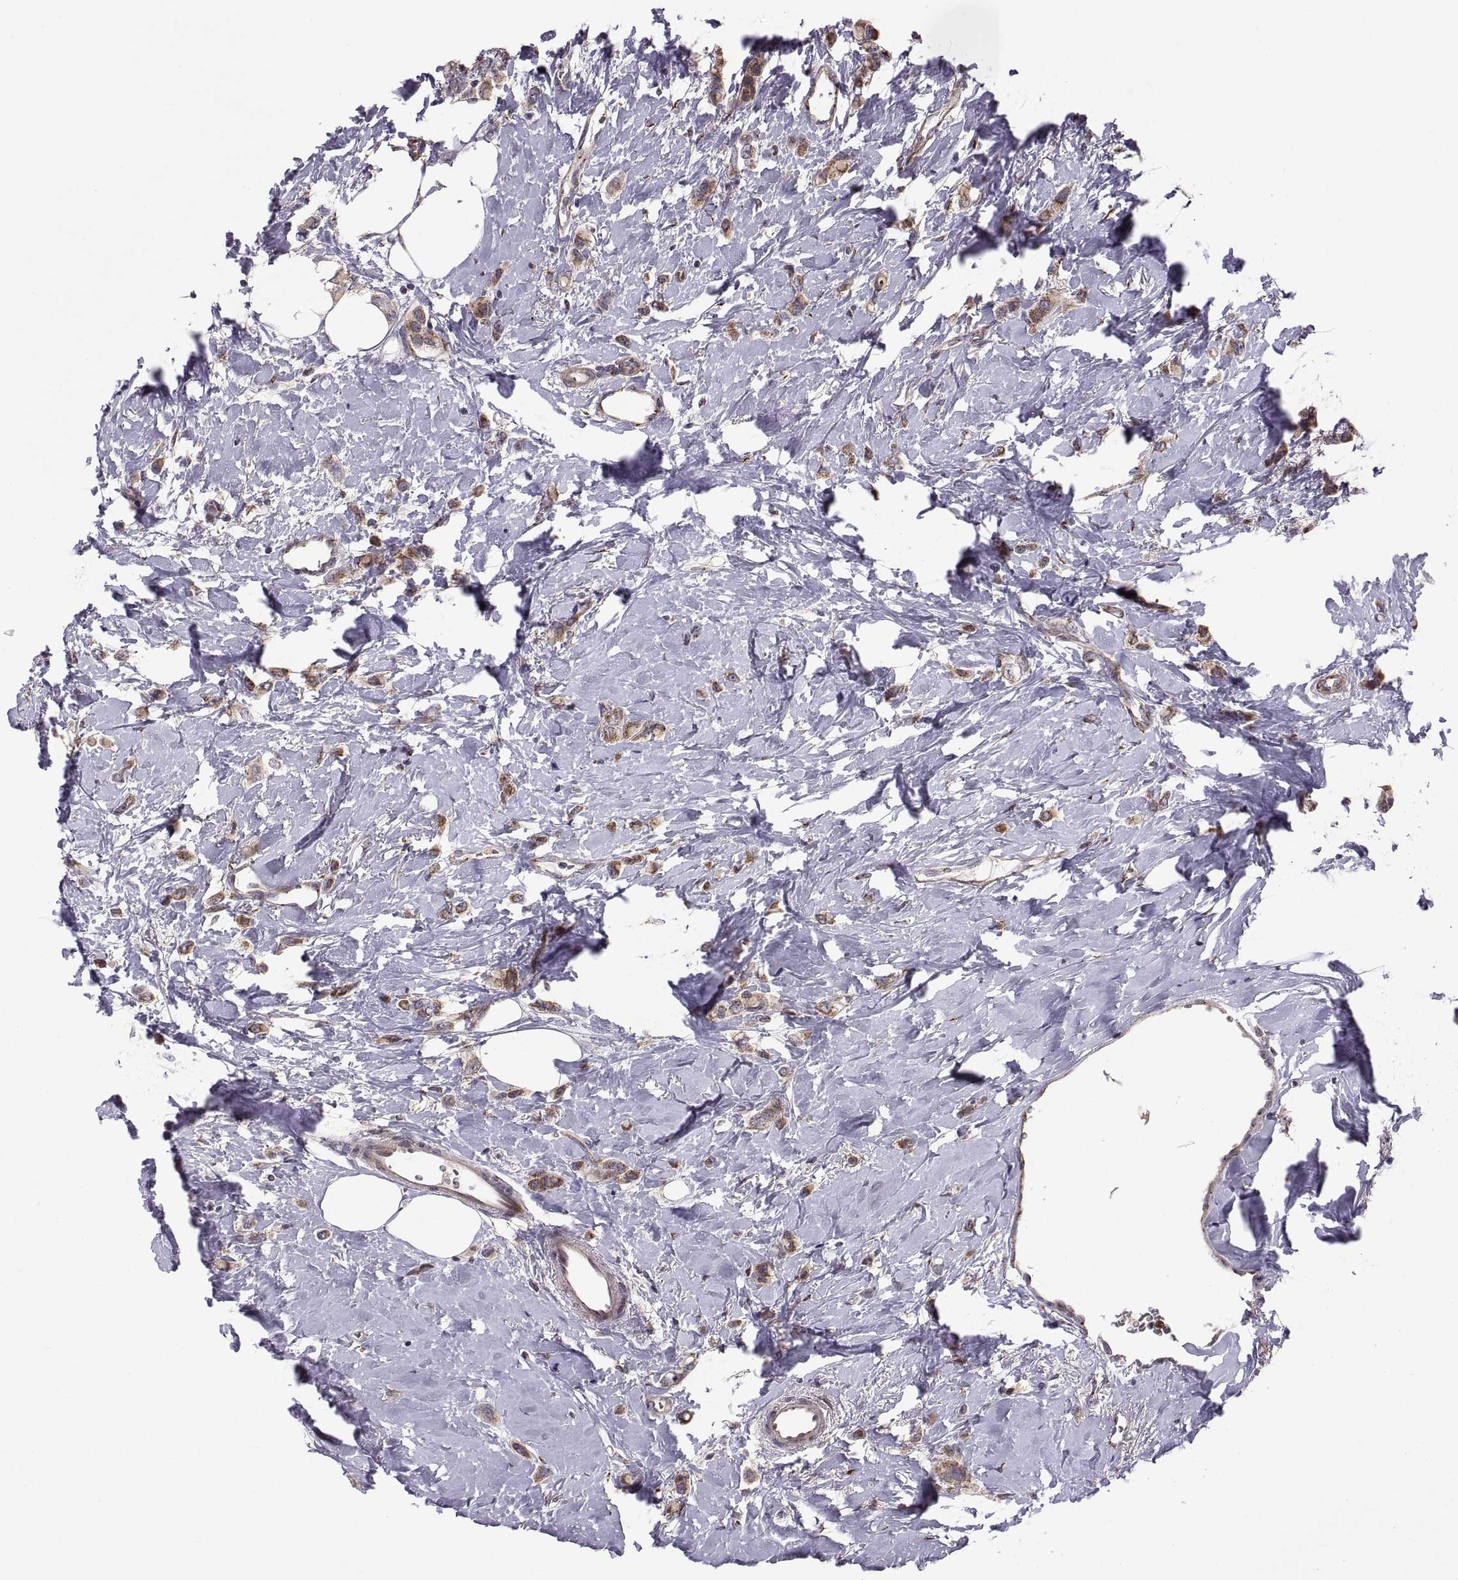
{"staining": {"intensity": "moderate", "quantity": "25%-75%", "location": "cytoplasmic/membranous"}, "tissue": "breast cancer", "cell_type": "Tumor cells", "image_type": "cancer", "snomed": [{"axis": "morphology", "description": "Lobular carcinoma"}, {"axis": "topography", "description": "Breast"}], "caption": "About 25%-75% of tumor cells in human lobular carcinoma (breast) display moderate cytoplasmic/membranous protein staining as visualized by brown immunohistochemical staining.", "gene": "TESC", "patient": {"sex": "female", "age": 66}}